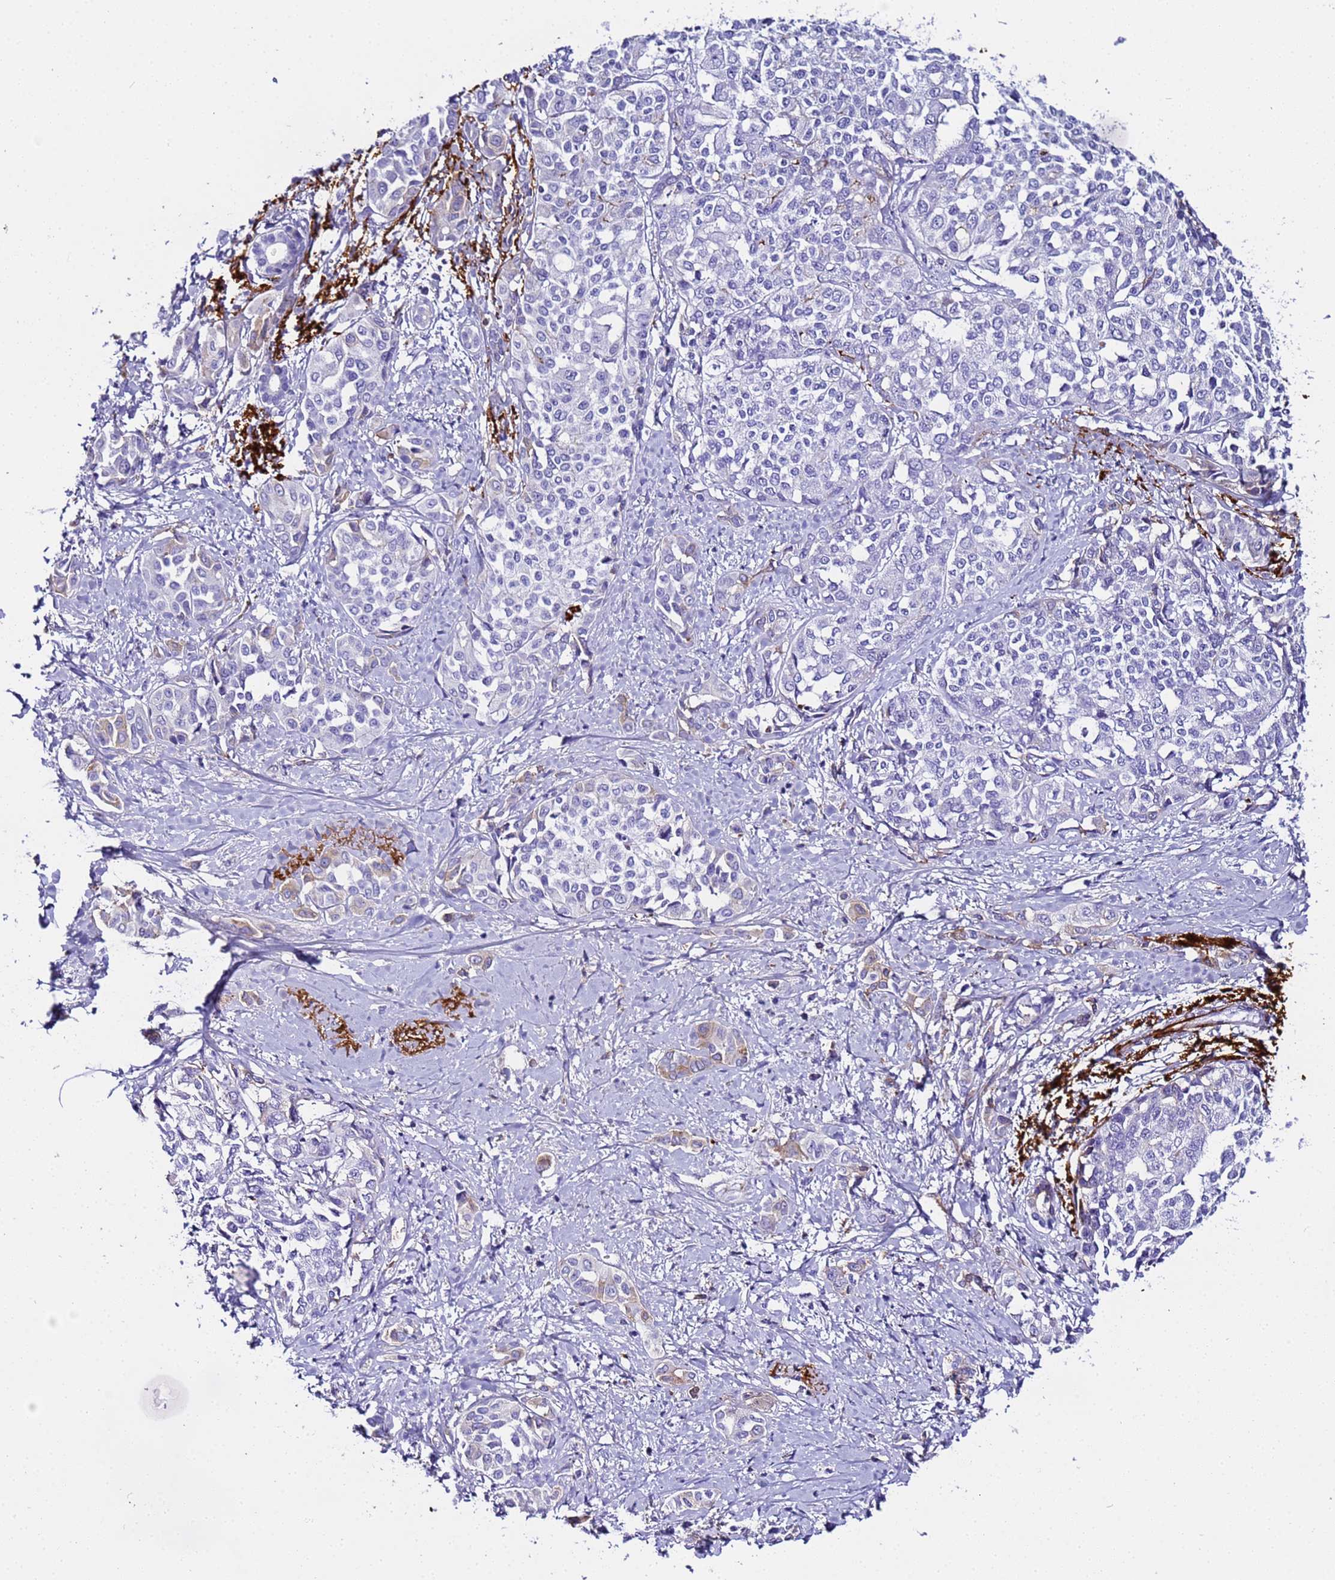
{"staining": {"intensity": "weak", "quantity": "<25%", "location": "cytoplasmic/membranous"}, "tissue": "liver cancer", "cell_type": "Tumor cells", "image_type": "cancer", "snomed": [{"axis": "morphology", "description": "Cholangiocarcinoma"}, {"axis": "topography", "description": "Liver"}], "caption": "The histopathology image exhibits no staining of tumor cells in liver cholangiocarcinoma.", "gene": "CFHR2", "patient": {"sex": "female", "age": 77}}